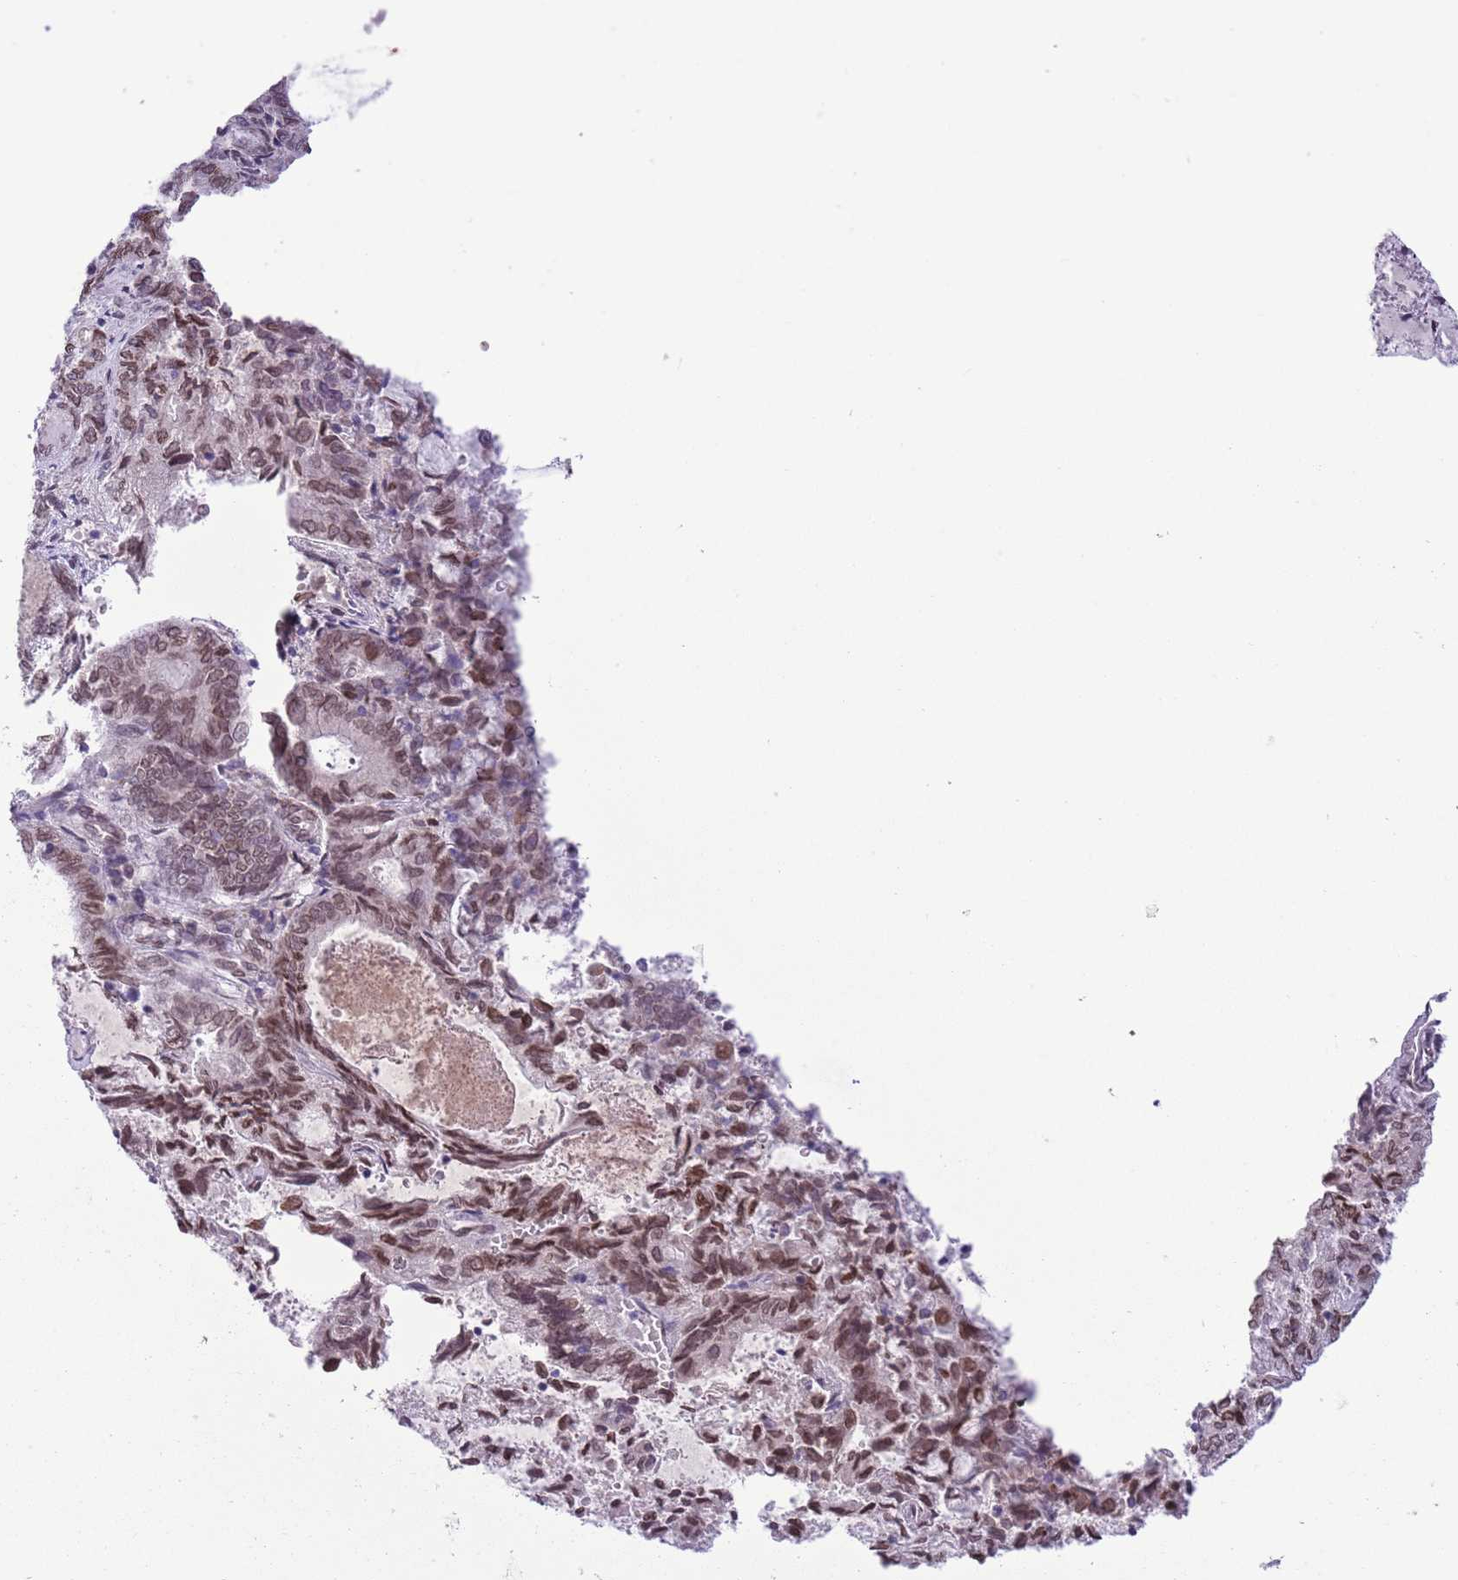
{"staining": {"intensity": "moderate", "quantity": ">75%", "location": "cytoplasmic/membranous,nuclear"}, "tissue": "endometrial cancer", "cell_type": "Tumor cells", "image_type": "cancer", "snomed": [{"axis": "morphology", "description": "Adenocarcinoma, NOS"}, {"axis": "topography", "description": "Endometrium"}], "caption": "Immunohistochemical staining of endometrial adenocarcinoma shows medium levels of moderate cytoplasmic/membranous and nuclear protein staining in about >75% of tumor cells.", "gene": "ZGLP1", "patient": {"sex": "female", "age": 80}}